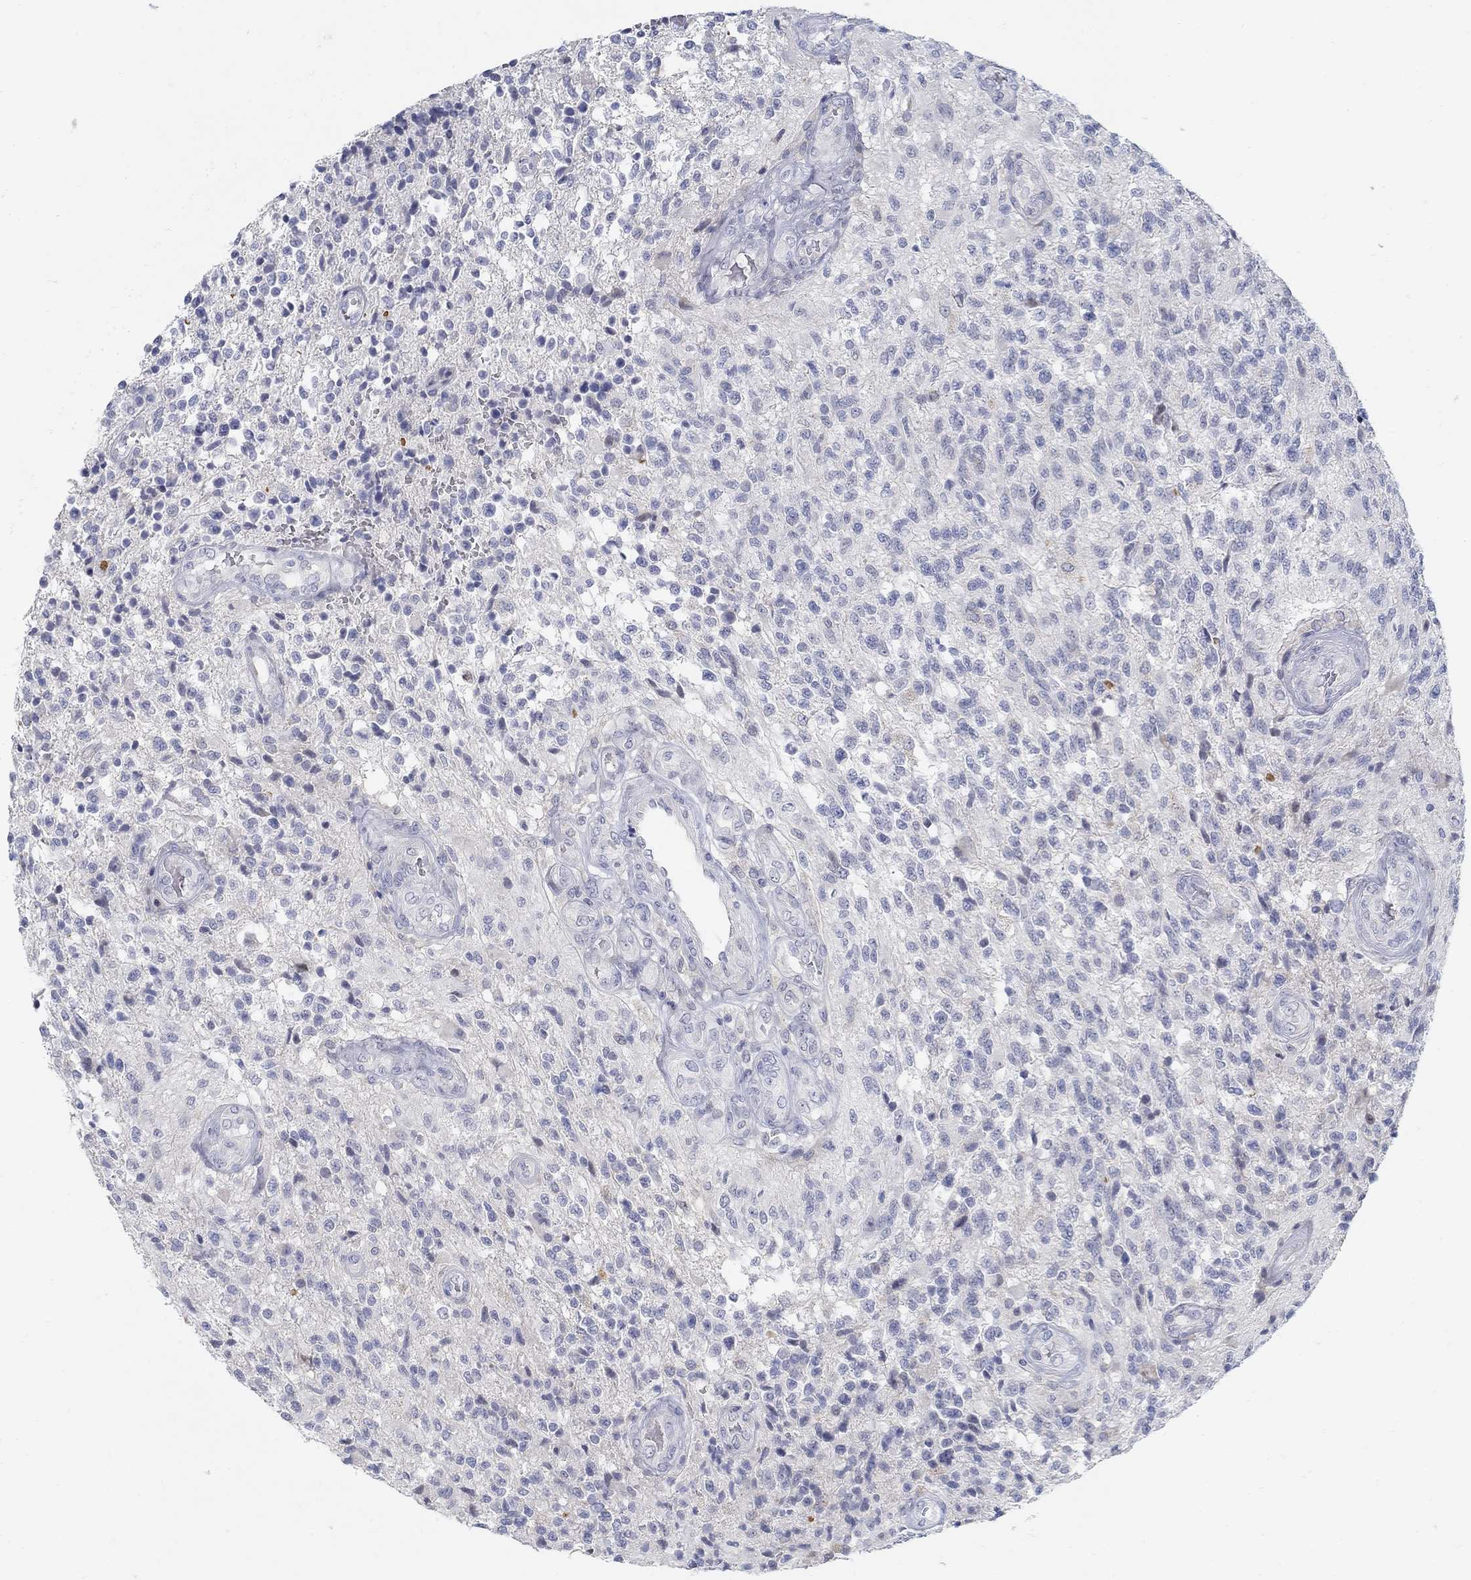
{"staining": {"intensity": "negative", "quantity": "none", "location": "none"}, "tissue": "glioma", "cell_type": "Tumor cells", "image_type": "cancer", "snomed": [{"axis": "morphology", "description": "Glioma, malignant, High grade"}, {"axis": "topography", "description": "Brain"}], "caption": "There is no significant expression in tumor cells of glioma.", "gene": "ANO7", "patient": {"sex": "male", "age": 56}}